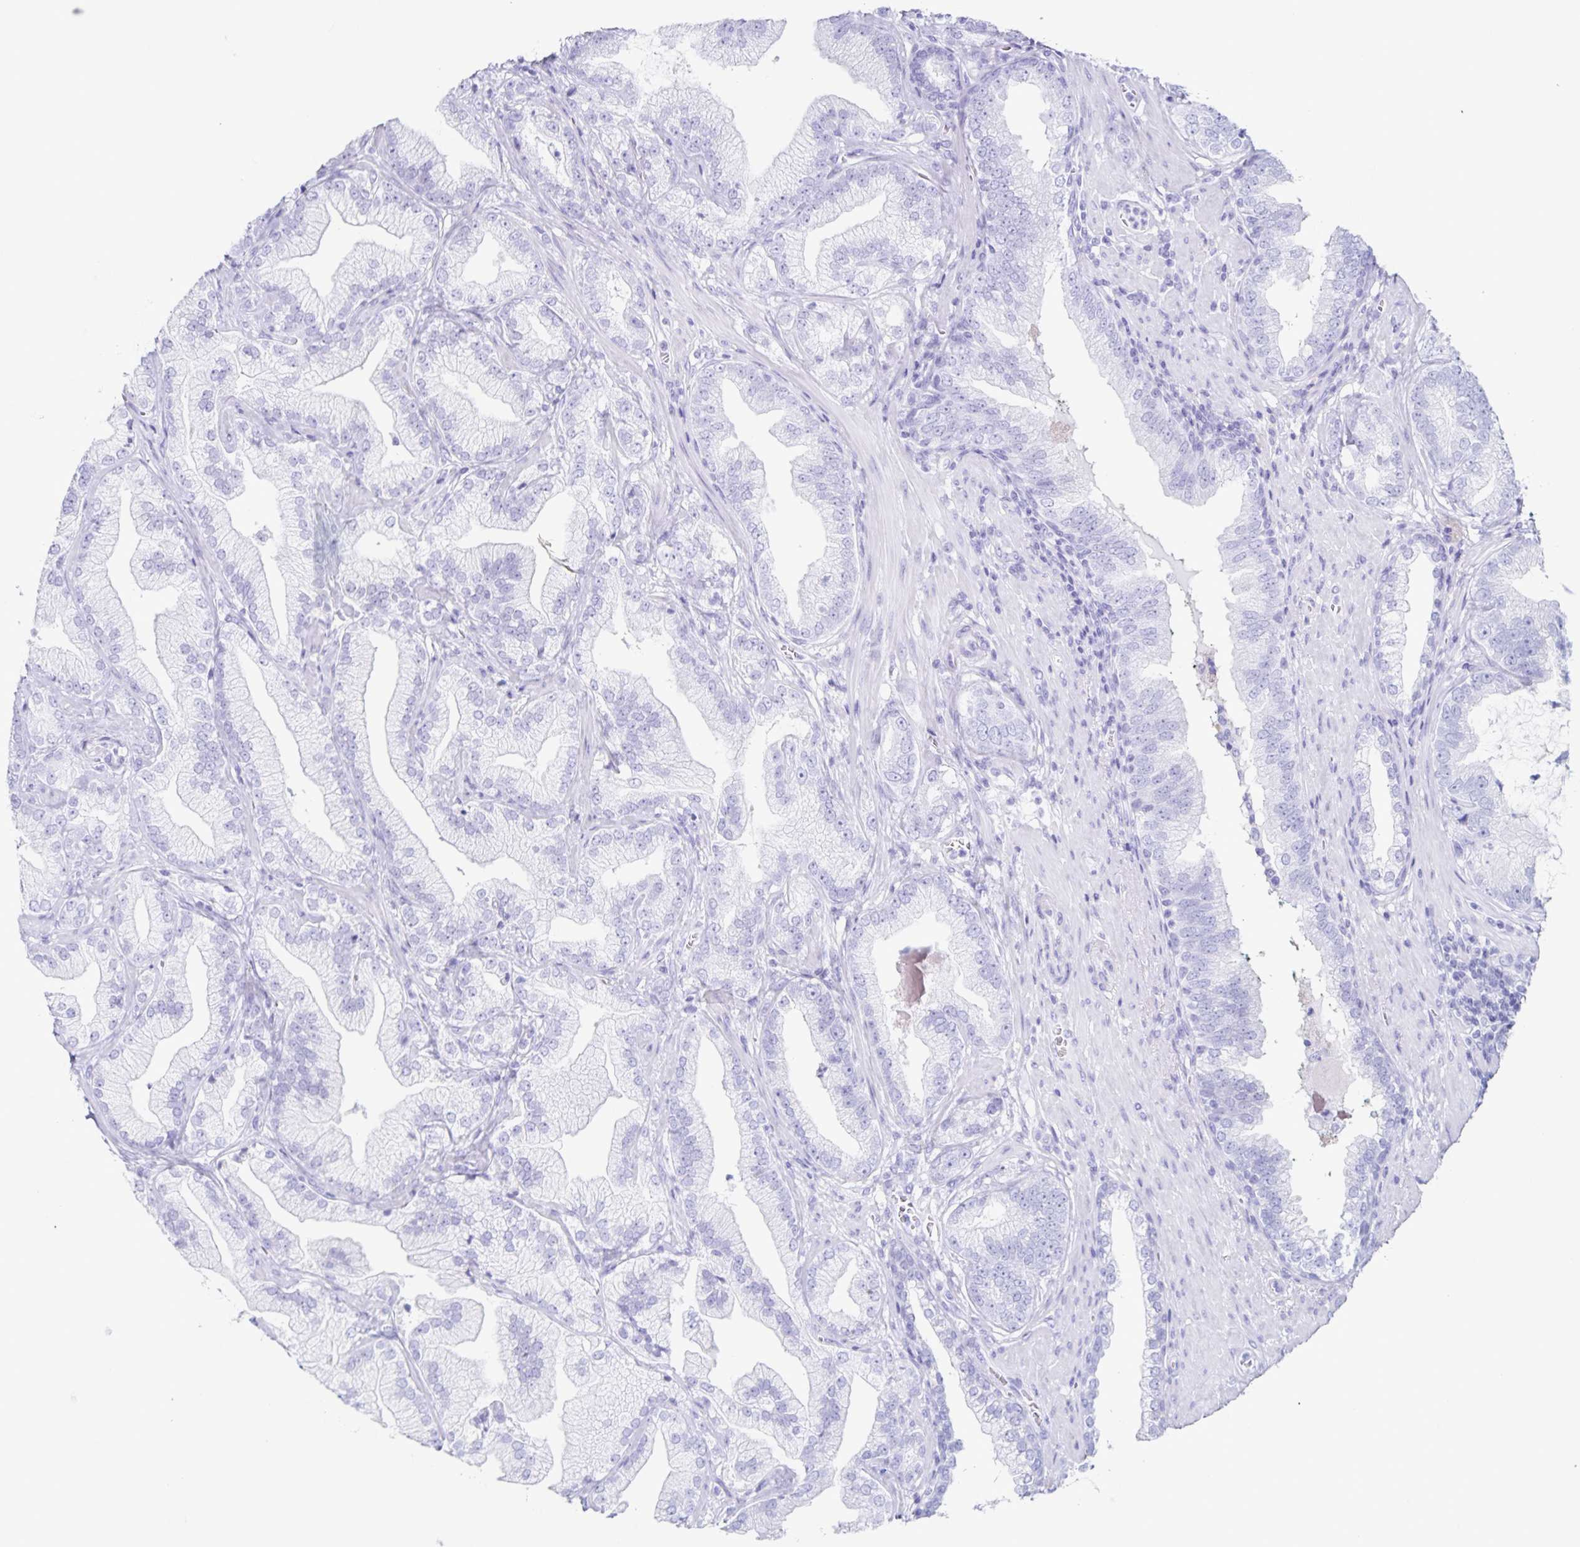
{"staining": {"intensity": "negative", "quantity": "none", "location": "none"}, "tissue": "prostate cancer", "cell_type": "Tumor cells", "image_type": "cancer", "snomed": [{"axis": "morphology", "description": "Adenocarcinoma, Low grade"}, {"axis": "topography", "description": "Prostate"}], "caption": "Adenocarcinoma (low-grade) (prostate) was stained to show a protein in brown. There is no significant expression in tumor cells.", "gene": "C12orf56", "patient": {"sex": "male", "age": 62}}